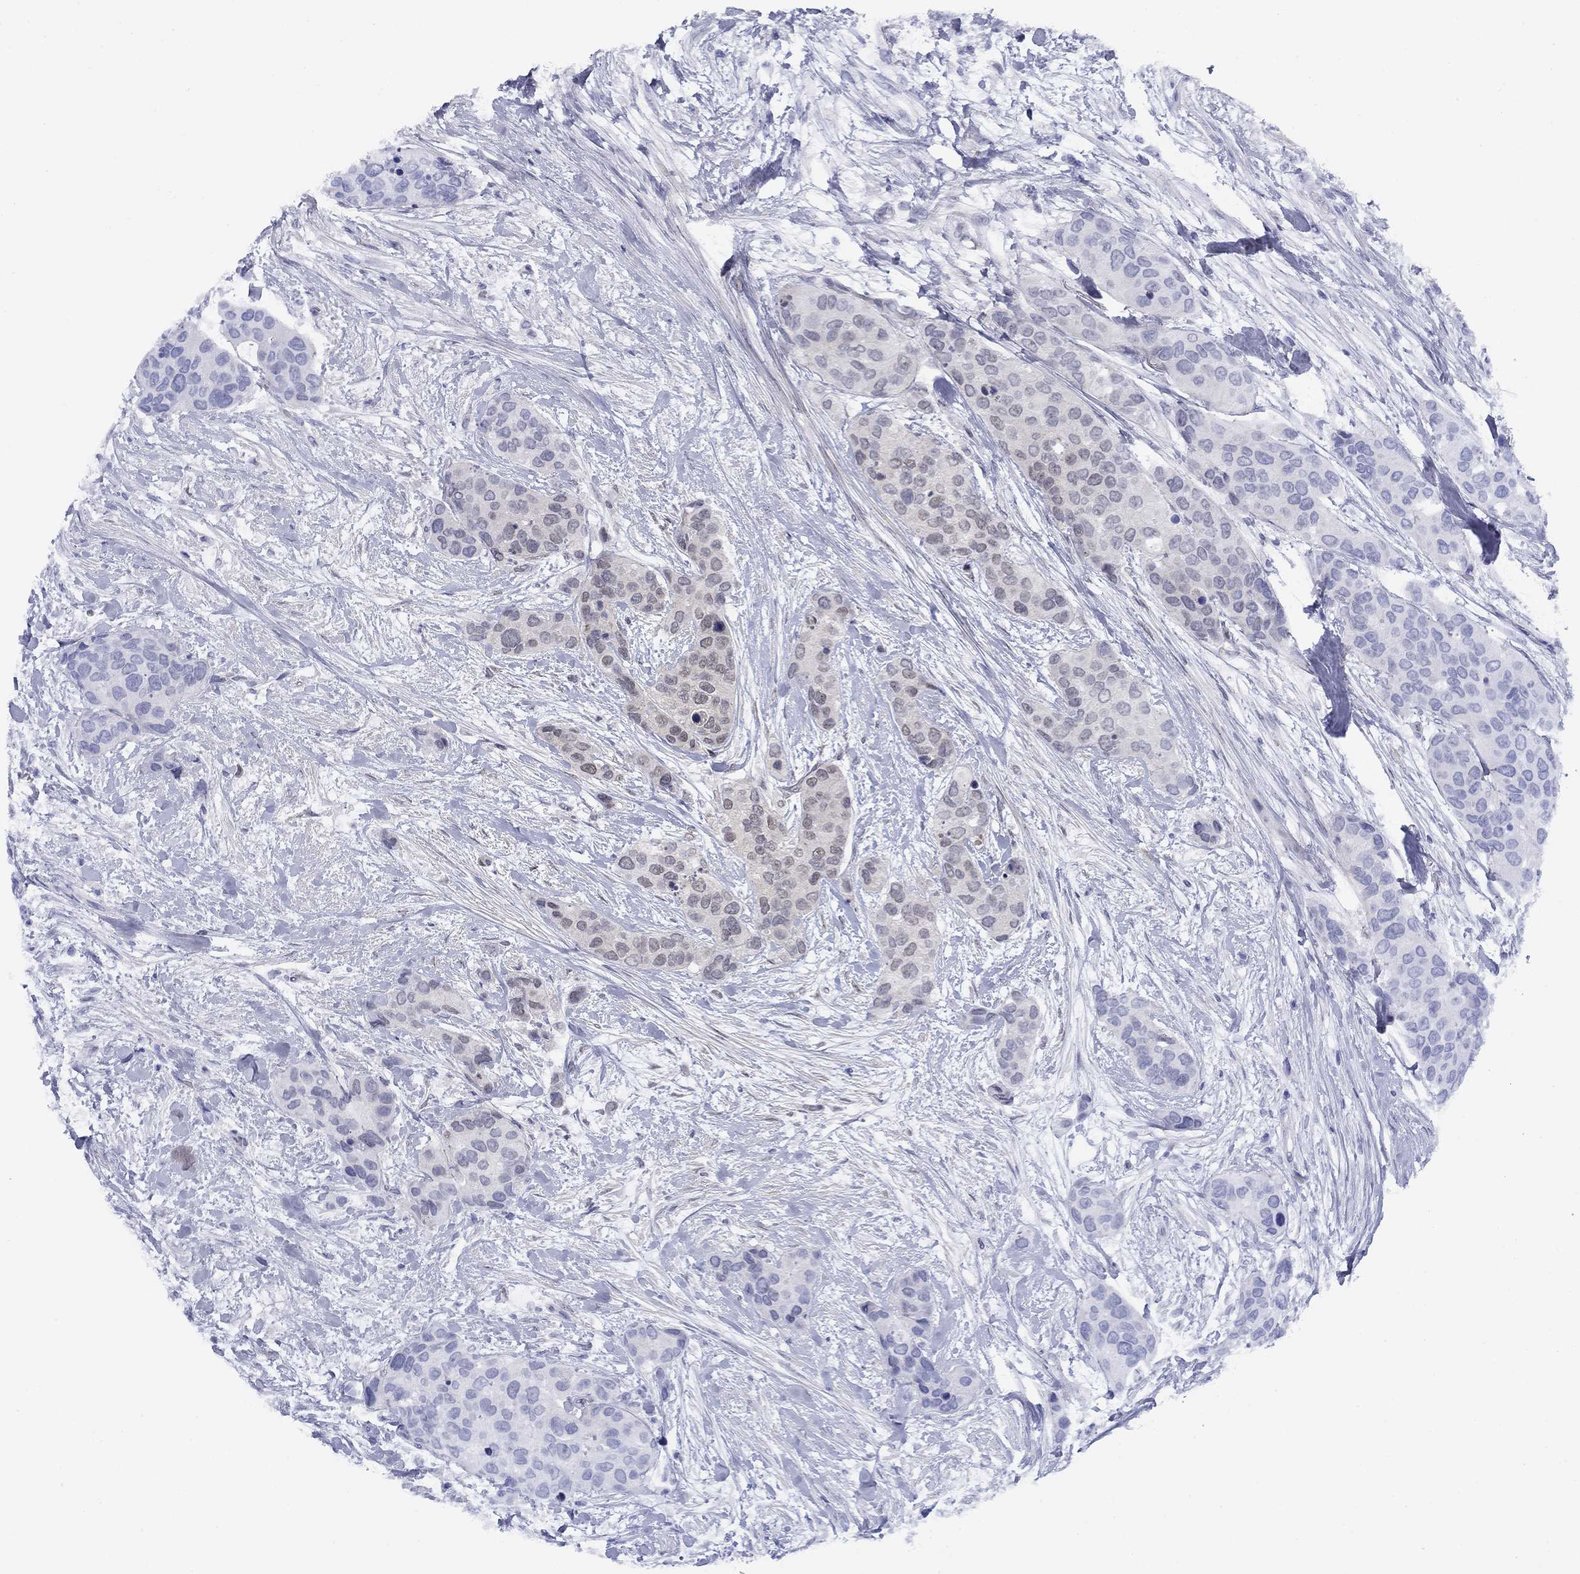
{"staining": {"intensity": "negative", "quantity": "none", "location": "none"}, "tissue": "urothelial cancer", "cell_type": "Tumor cells", "image_type": "cancer", "snomed": [{"axis": "morphology", "description": "Urothelial carcinoma, High grade"}, {"axis": "topography", "description": "Urinary bladder"}], "caption": "Tumor cells are negative for protein expression in human urothelial cancer.", "gene": "TIGD4", "patient": {"sex": "male", "age": 77}}